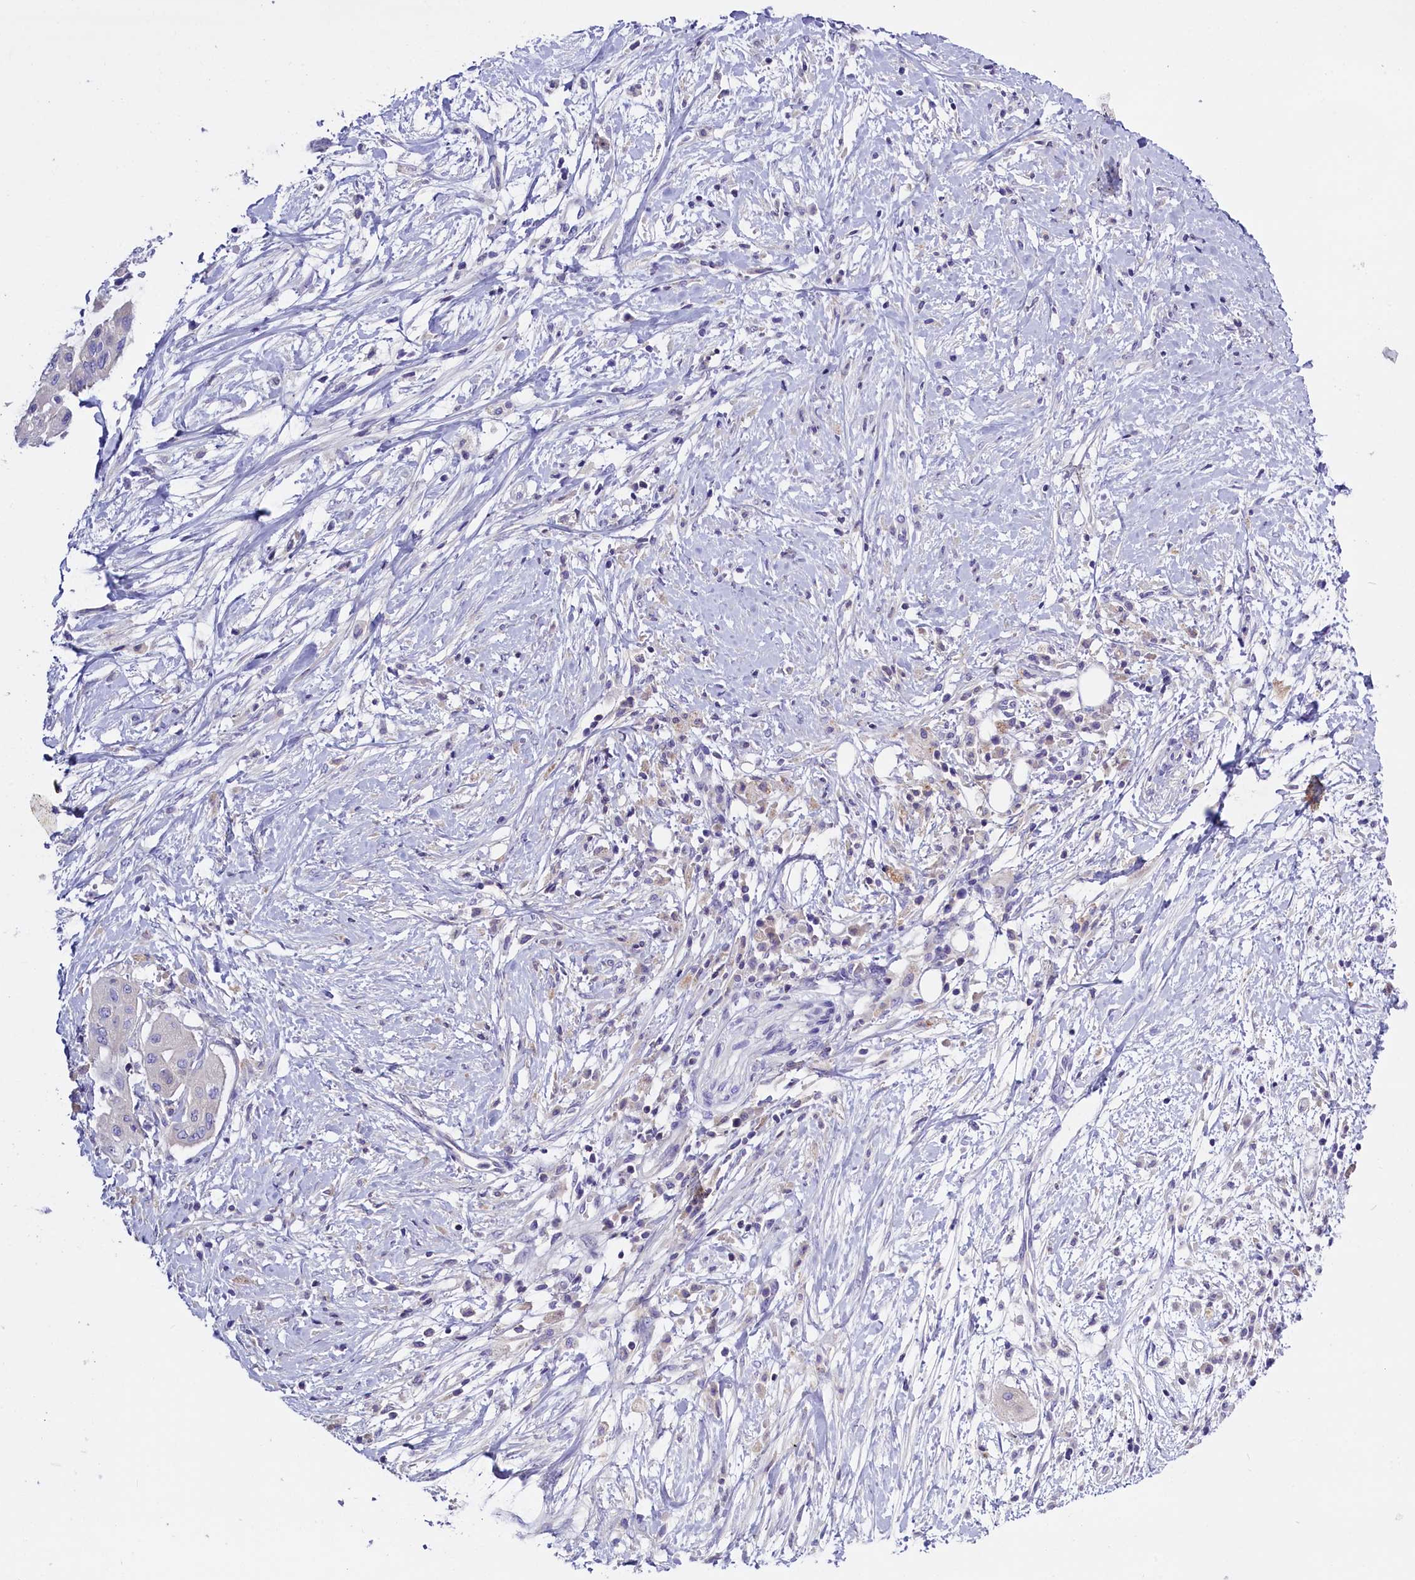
{"staining": {"intensity": "negative", "quantity": "none", "location": "none"}, "tissue": "pancreatic cancer", "cell_type": "Tumor cells", "image_type": "cancer", "snomed": [{"axis": "morphology", "description": "Adenocarcinoma, NOS"}, {"axis": "topography", "description": "Pancreas"}], "caption": "Immunohistochemical staining of pancreatic cancer exhibits no significant staining in tumor cells.", "gene": "RTTN", "patient": {"sex": "male", "age": 68}}